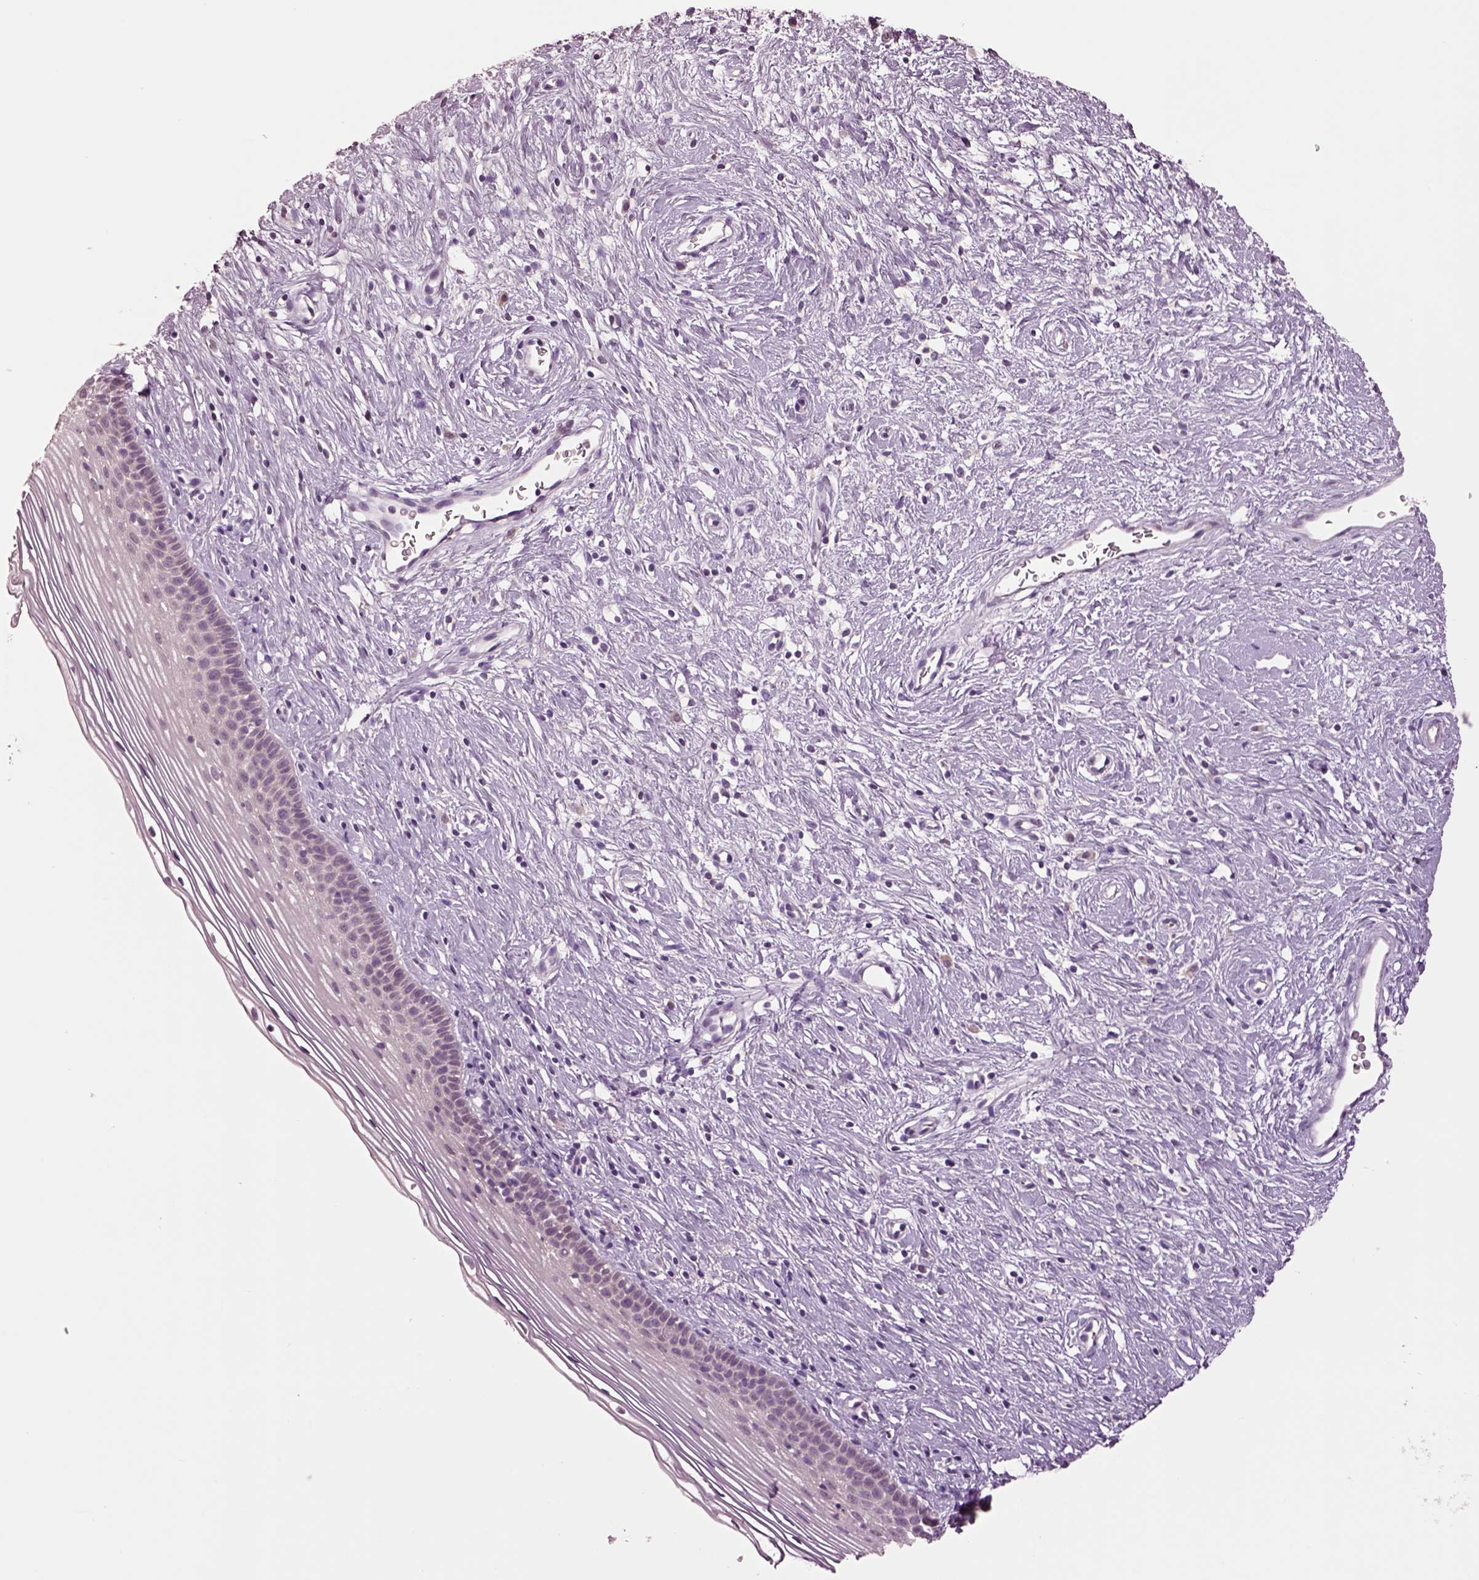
{"staining": {"intensity": "negative", "quantity": "none", "location": "none"}, "tissue": "cervix", "cell_type": "Glandular cells", "image_type": "normal", "snomed": [{"axis": "morphology", "description": "Normal tissue, NOS"}, {"axis": "topography", "description": "Cervix"}], "caption": "The immunohistochemistry image has no significant staining in glandular cells of cervix. (DAB immunohistochemistry visualized using brightfield microscopy, high magnification).", "gene": "CLPSL1", "patient": {"sex": "female", "age": 39}}